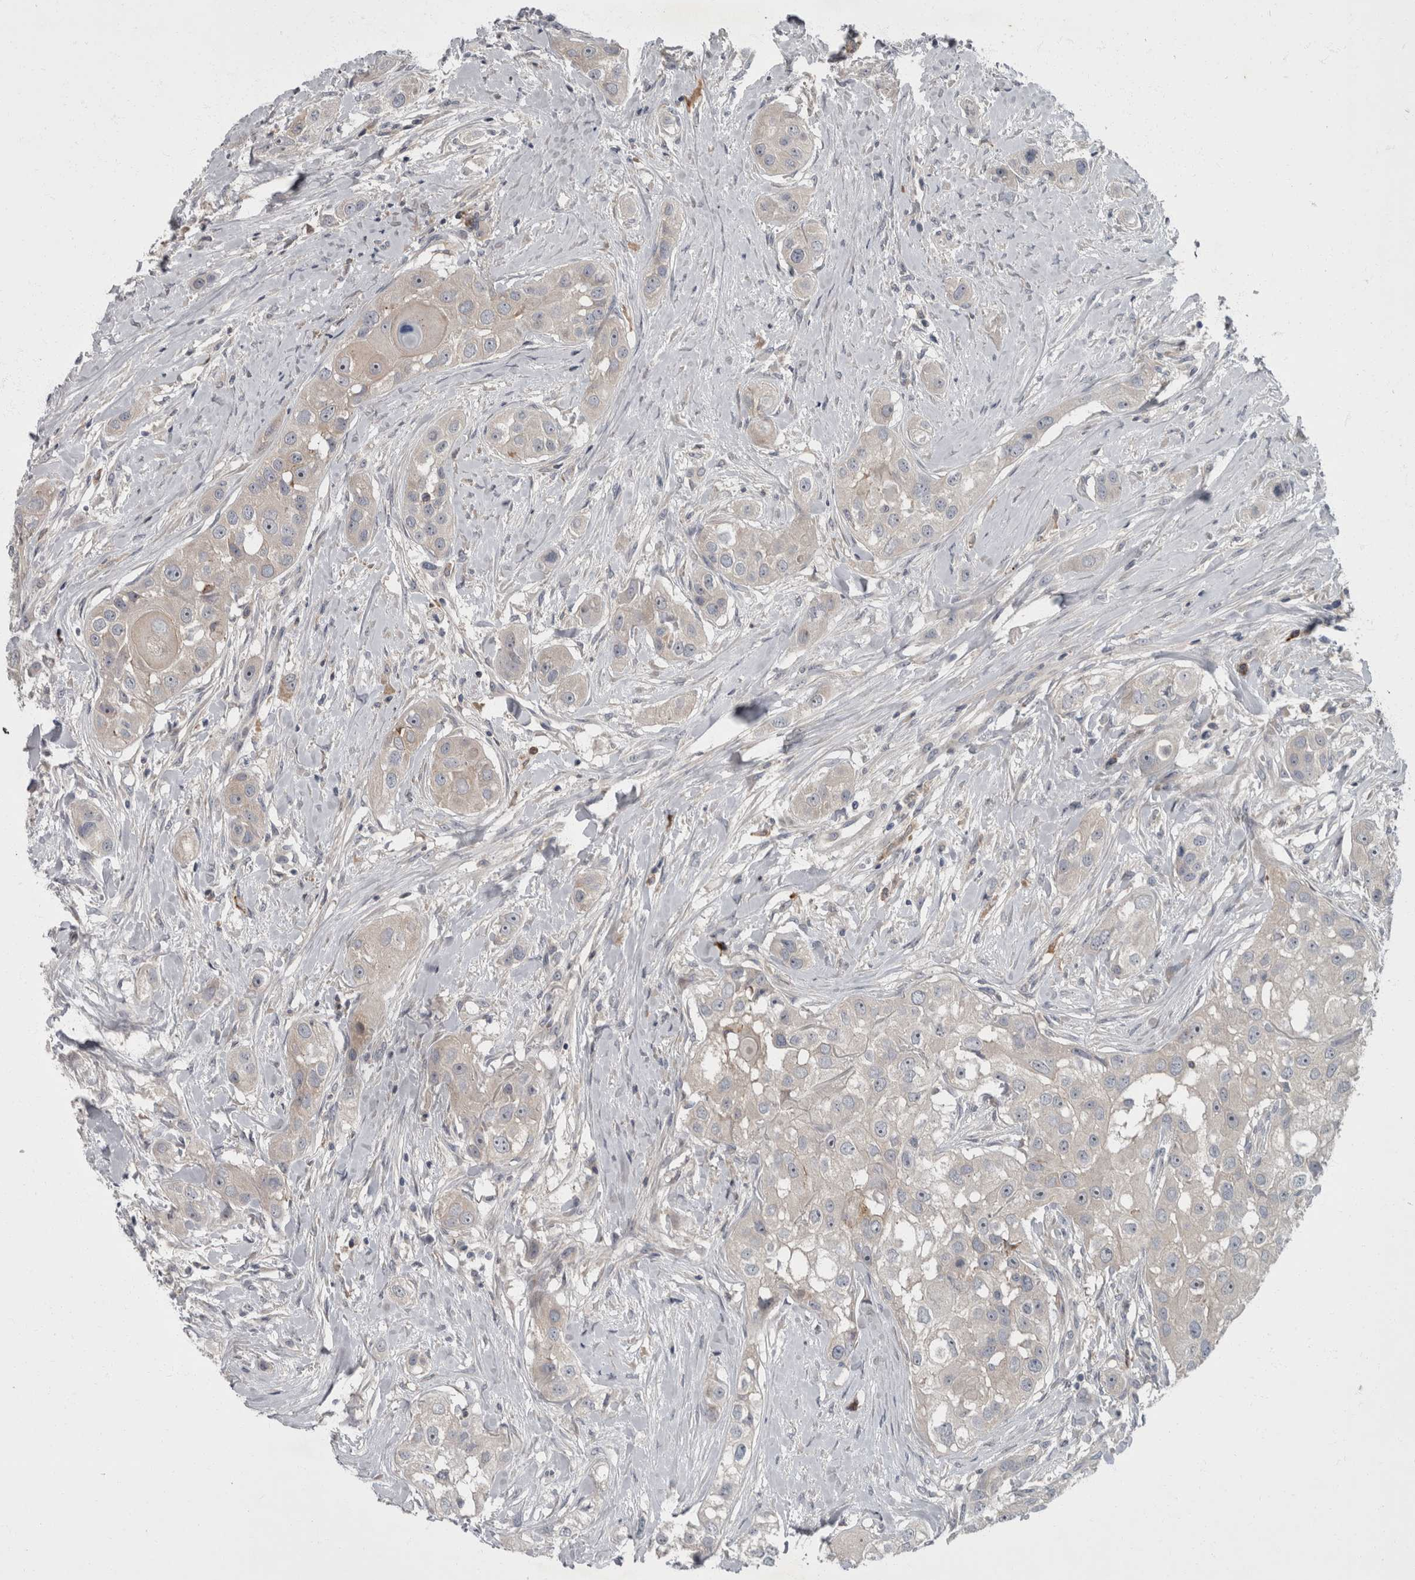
{"staining": {"intensity": "negative", "quantity": "none", "location": "none"}, "tissue": "head and neck cancer", "cell_type": "Tumor cells", "image_type": "cancer", "snomed": [{"axis": "morphology", "description": "Normal tissue, NOS"}, {"axis": "morphology", "description": "Squamous cell carcinoma, NOS"}, {"axis": "topography", "description": "Skeletal muscle"}, {"axis": "topography", "description": "Head-Neck"}], "caption": "Immunohistochemistry (IHC) histopathology image of neoplastic tissue: head and neck cancer stained with DAB reveals no significant protein positivity in tumor cells.", "gene": "CDC42BPG", "patient": {"sex": "male", "age": 51}}